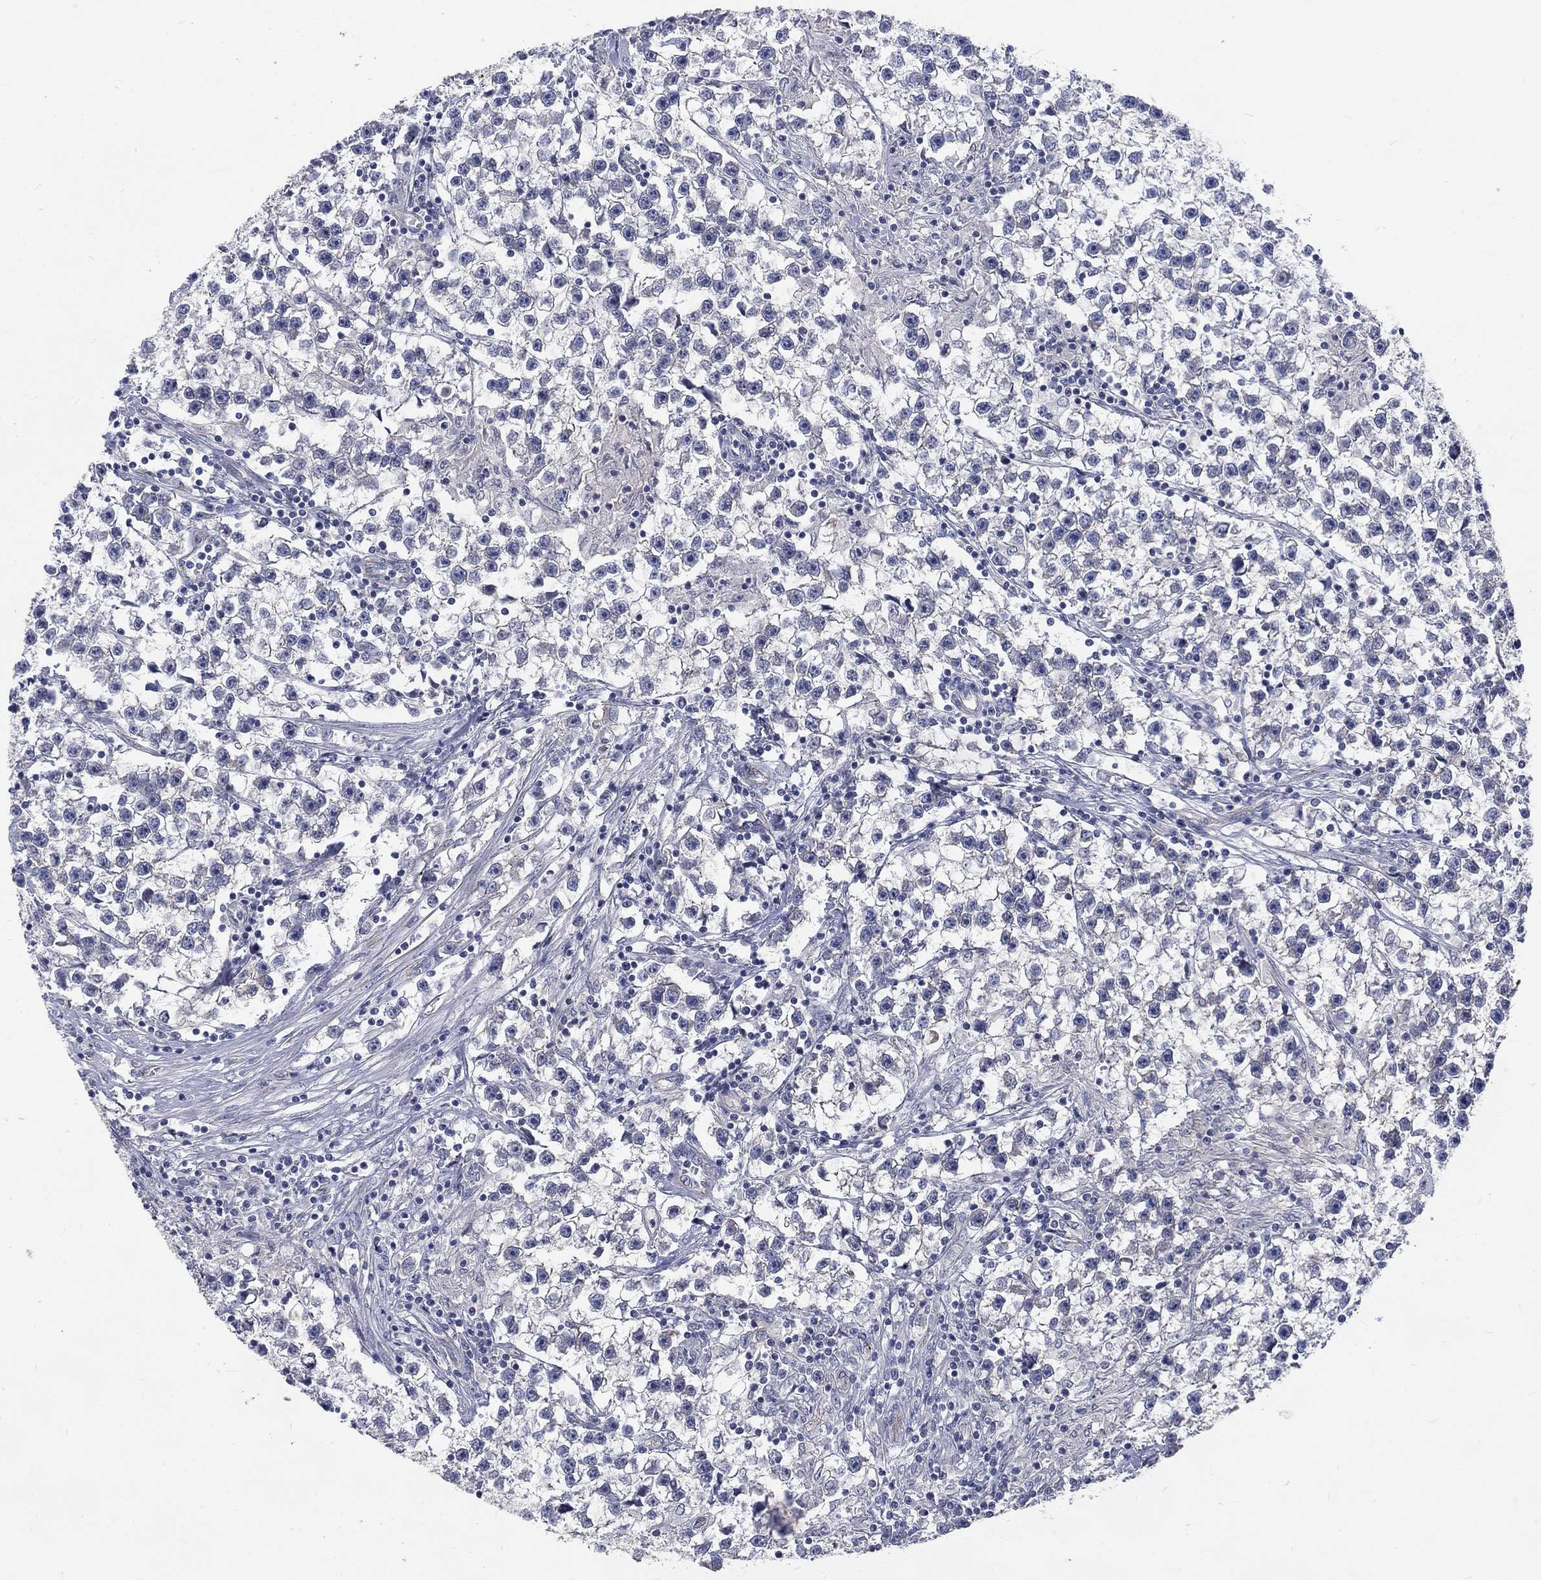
{"staining": {"intensity": "negative", "quantity": "none", "location": "none"}, "tissue": "testis cancer", "cell_type": "Tumor cells", "image_type": "cancer", "snomed": [{"axis": "morphology", "description": "Seminoma, NOS"}, {"axis": "topography", "description": "Testis"}], "caption": "Immunohistochemical staining of human testis cancer (seminoma) shows no significant expression in tumor cells.", "gene": "PHKA1", "patient": {"sex": "male", "age": 59}}